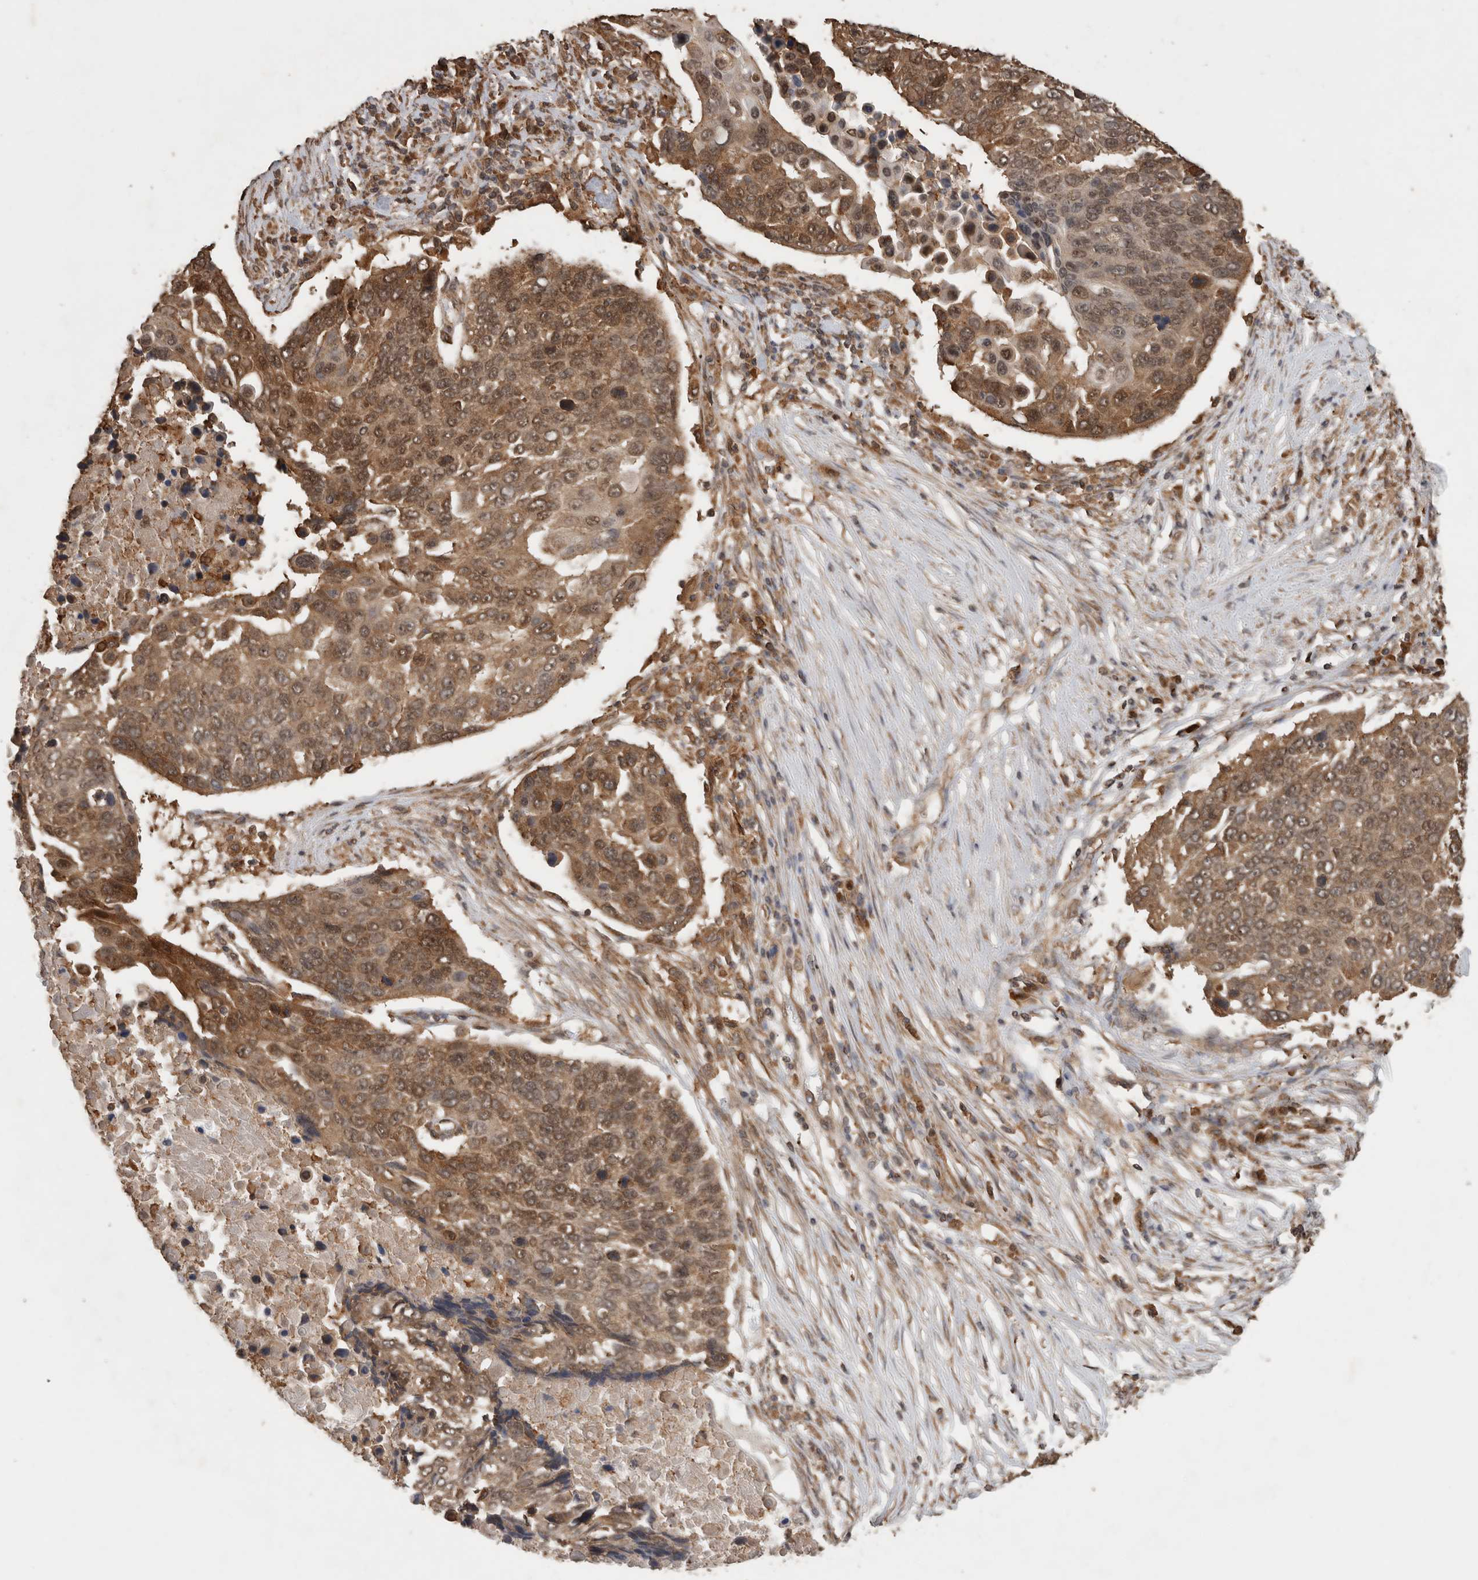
{"staining": {"intensity": "moderate", "quantity": ">75%", "location": "cytoplasmic/membranous,nuclear"}, "tissue": "lung cancer", "cell_type": "Tumor cells", "image_type": "cancer", "snomed": [{"axis": "morphology", "description": "Squamous cell carcinoma, NOS"}, {"axis": "topography", "description": "Lung"}], "caption": "An immunohistochemistry (IHC) histopathology image of tumor tissue is shown. Protein staining in brown shows moderate cytoplasmic/membranous and nuclear positivity in lung squamous cell carcinoma within tumor cells.", "gene": "OTUD7B", "patient": {"sex": "male", "age": 66}}